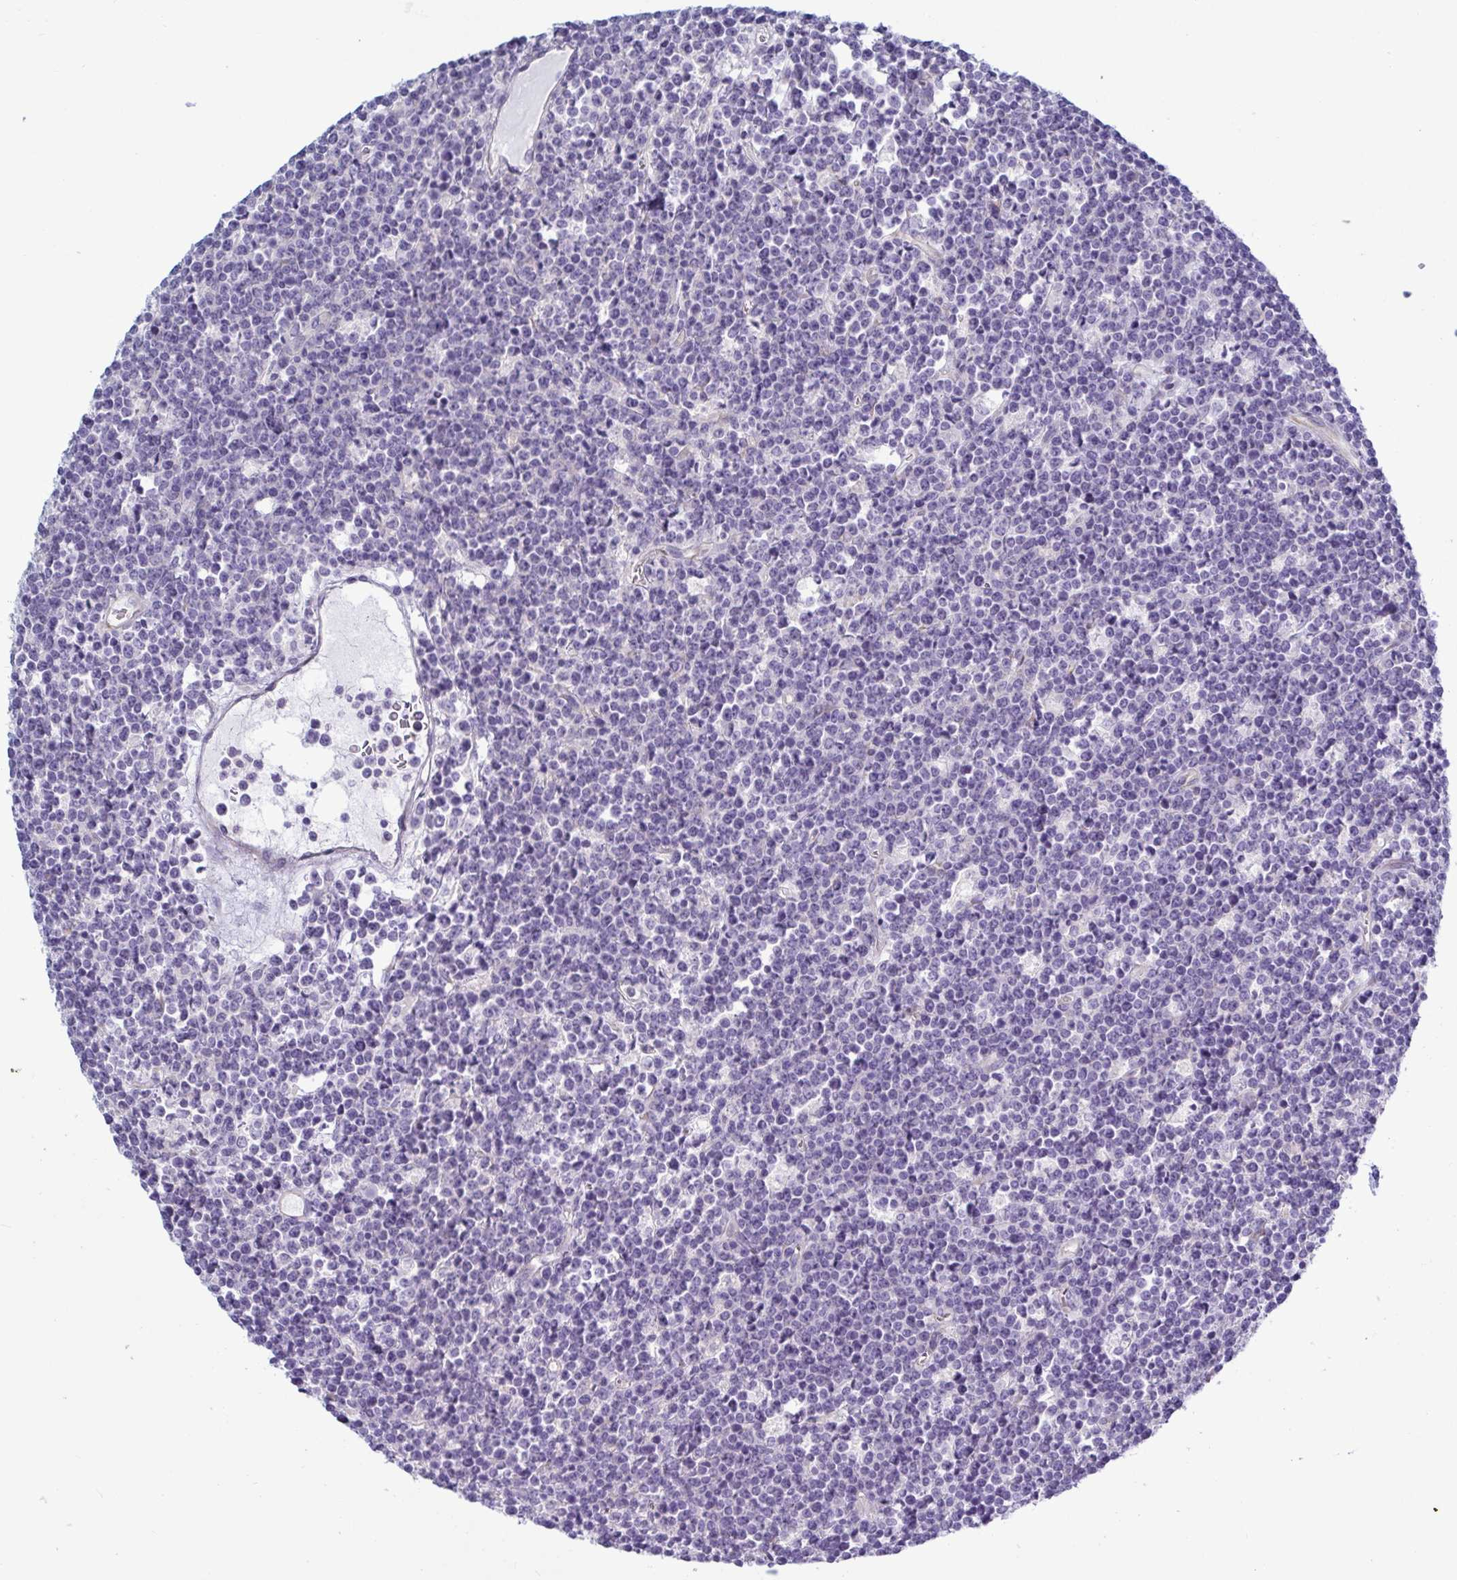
{"staining": {"intensity": "negative", "quantity": "none", "location": "none"}, "tissue": "lymphoma", "cell_type": "Tumor cells", "image_type": "cancer", "snomed": [{"axis": "morphology", "description": "Malignant lymphoma, non-Hodgkin's type, High grade"}, {"axis": "topography", "description": "Ovary"}], "caption": "Histopathology image shows no protein staining in tumor cells of malignant lymphoma, non-Hodgkin's type (high-grade) tissue.", "gene": "TNNI2", "patient": {"sex": "female", "age": 56}}